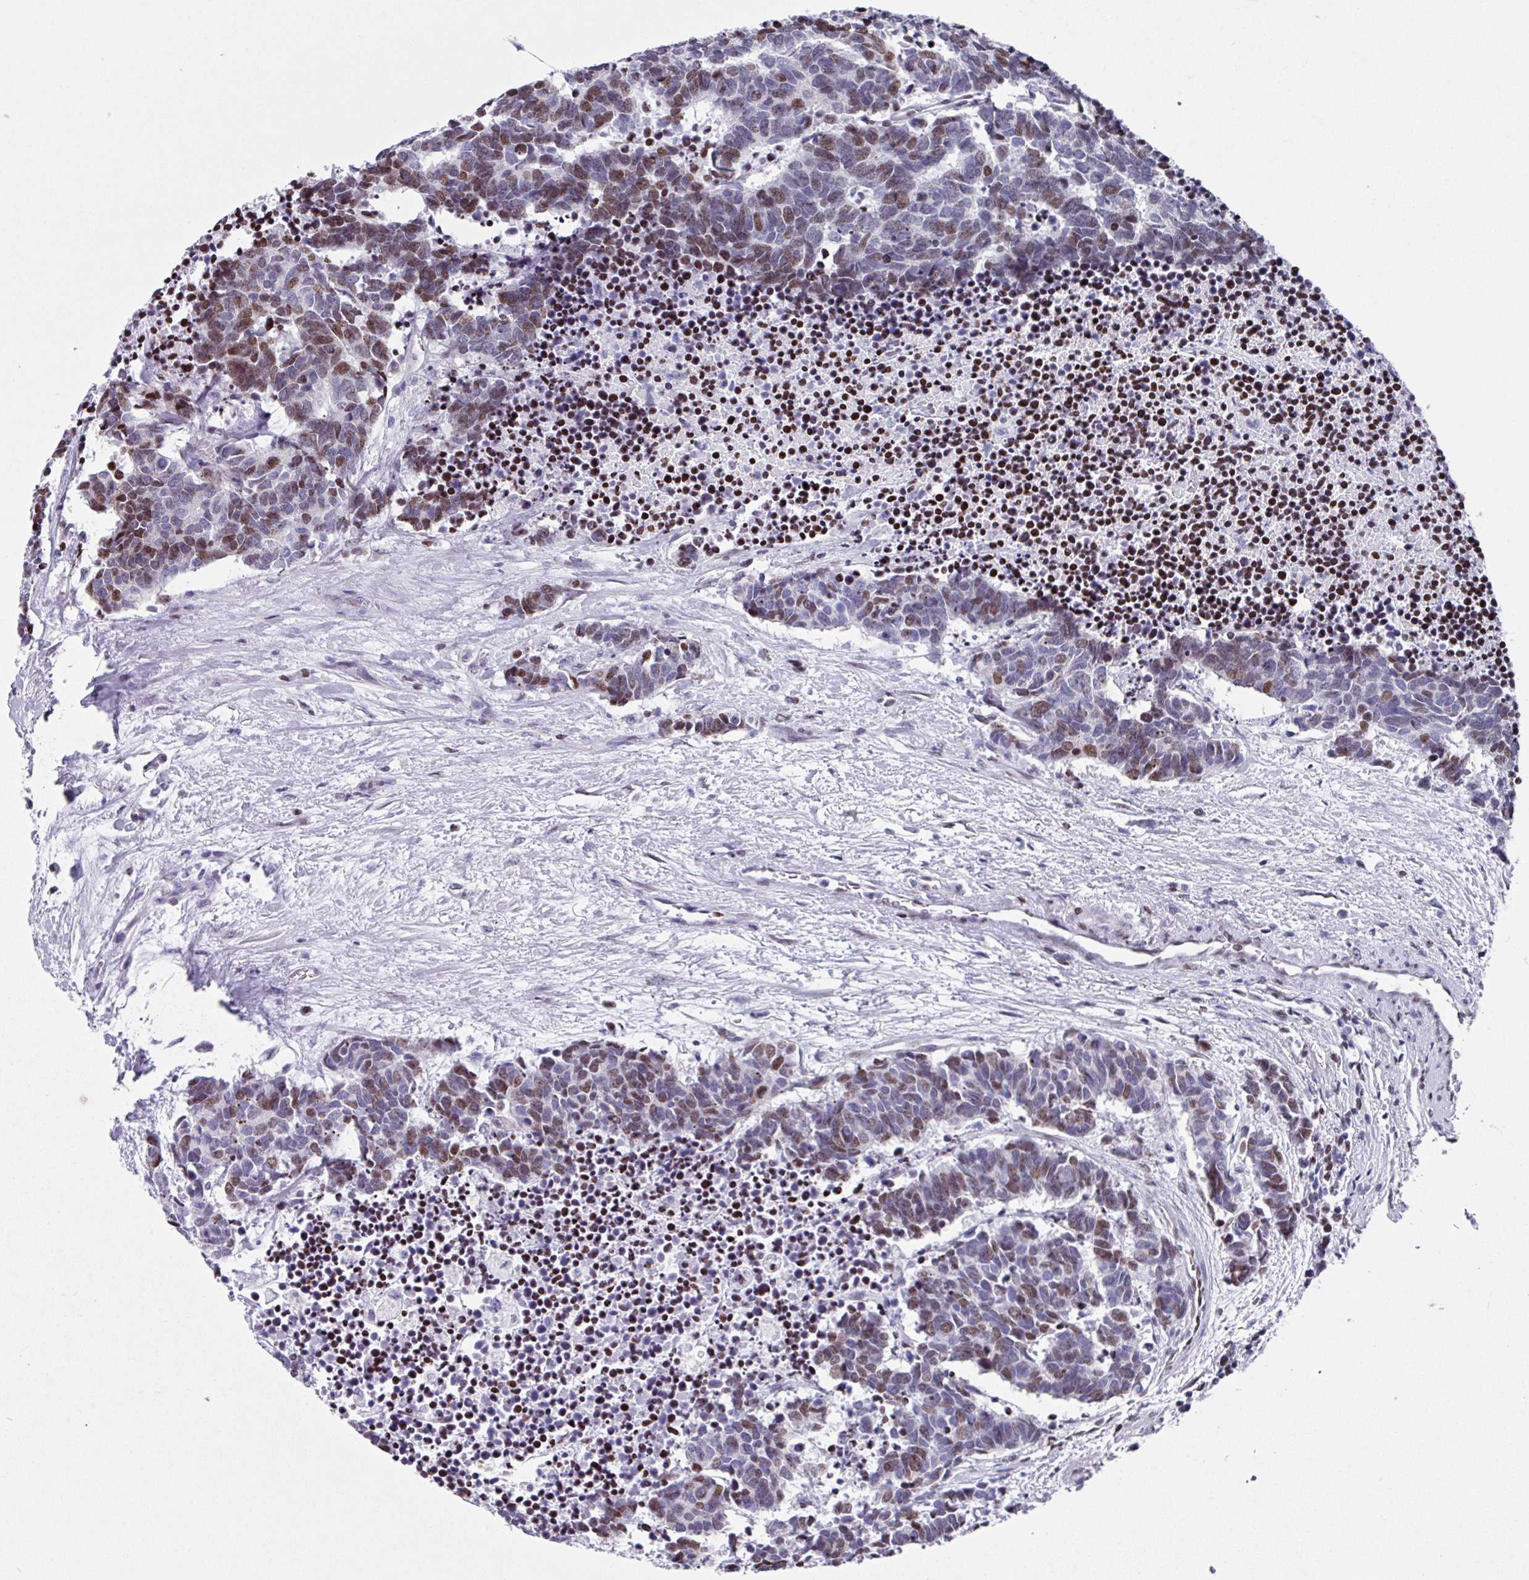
{"staining": {"intensity": "moderate", "quantity": "25%-75%", "location": "nuclear"}, "tissue": "carcinoid", "cell_type": "Tumor cells", "image_type": "cancer", "snomed": [{"axis": "morphology", "description": "Carcinoma, NOS"}, {"axis": "morphology", "description": "Carcinoid, malignant, NOS"}, {"axis": "topography", "description": "Urinary bladder"}], "caption": "Moderate nuclear positivity for a protein is identified in approximately 25%-75% of tumor cells of carcinoma using IHC.", "gene": "TCF3", "patient": {"sex": "male", "age": 57}}